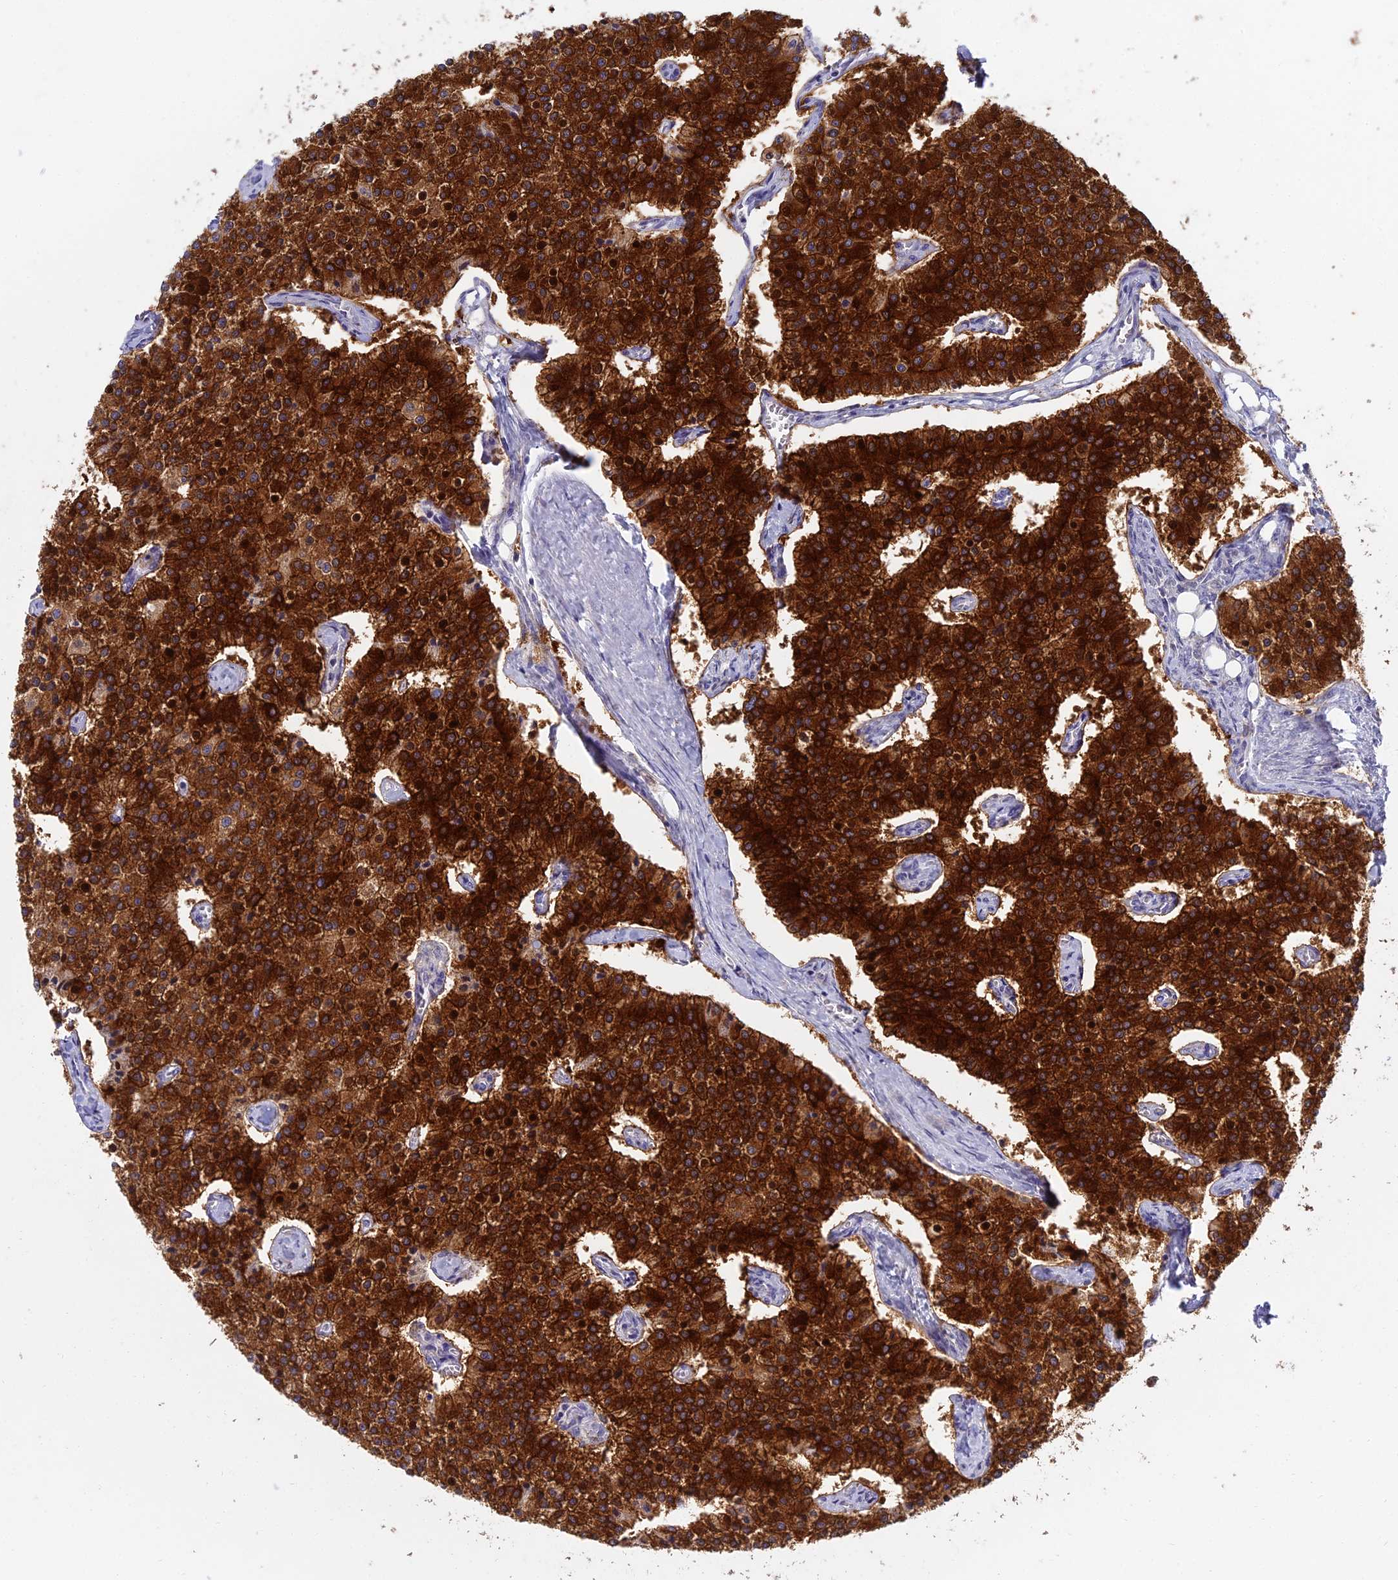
{"staining": {"intensity": "strong", "quantity": ">75%", "location": "cytoplasmic/membranous"}, "tissue": "carcinoid", "cell_type": "Tumor cells", "image_type": "cancer", "snomed": [{"axis": "morphology", "description": "Carcinoid, malignant, NOS"}, {"axis": "topography", "description": "Colon"}], "caption": "High-power microscopy captured an immunohistochemistry (IHC) photomicrograph of malignant carcinoid, revealing strong cytoplasmic/membranous expression in about >75% of tumor cells. (DAB (3,3'-diaminobenzidine) = brown stain, brightfield microscopy at high magnification).", "gene": "UBE2G1", "patient": {"sex": "female", "age": 52}}